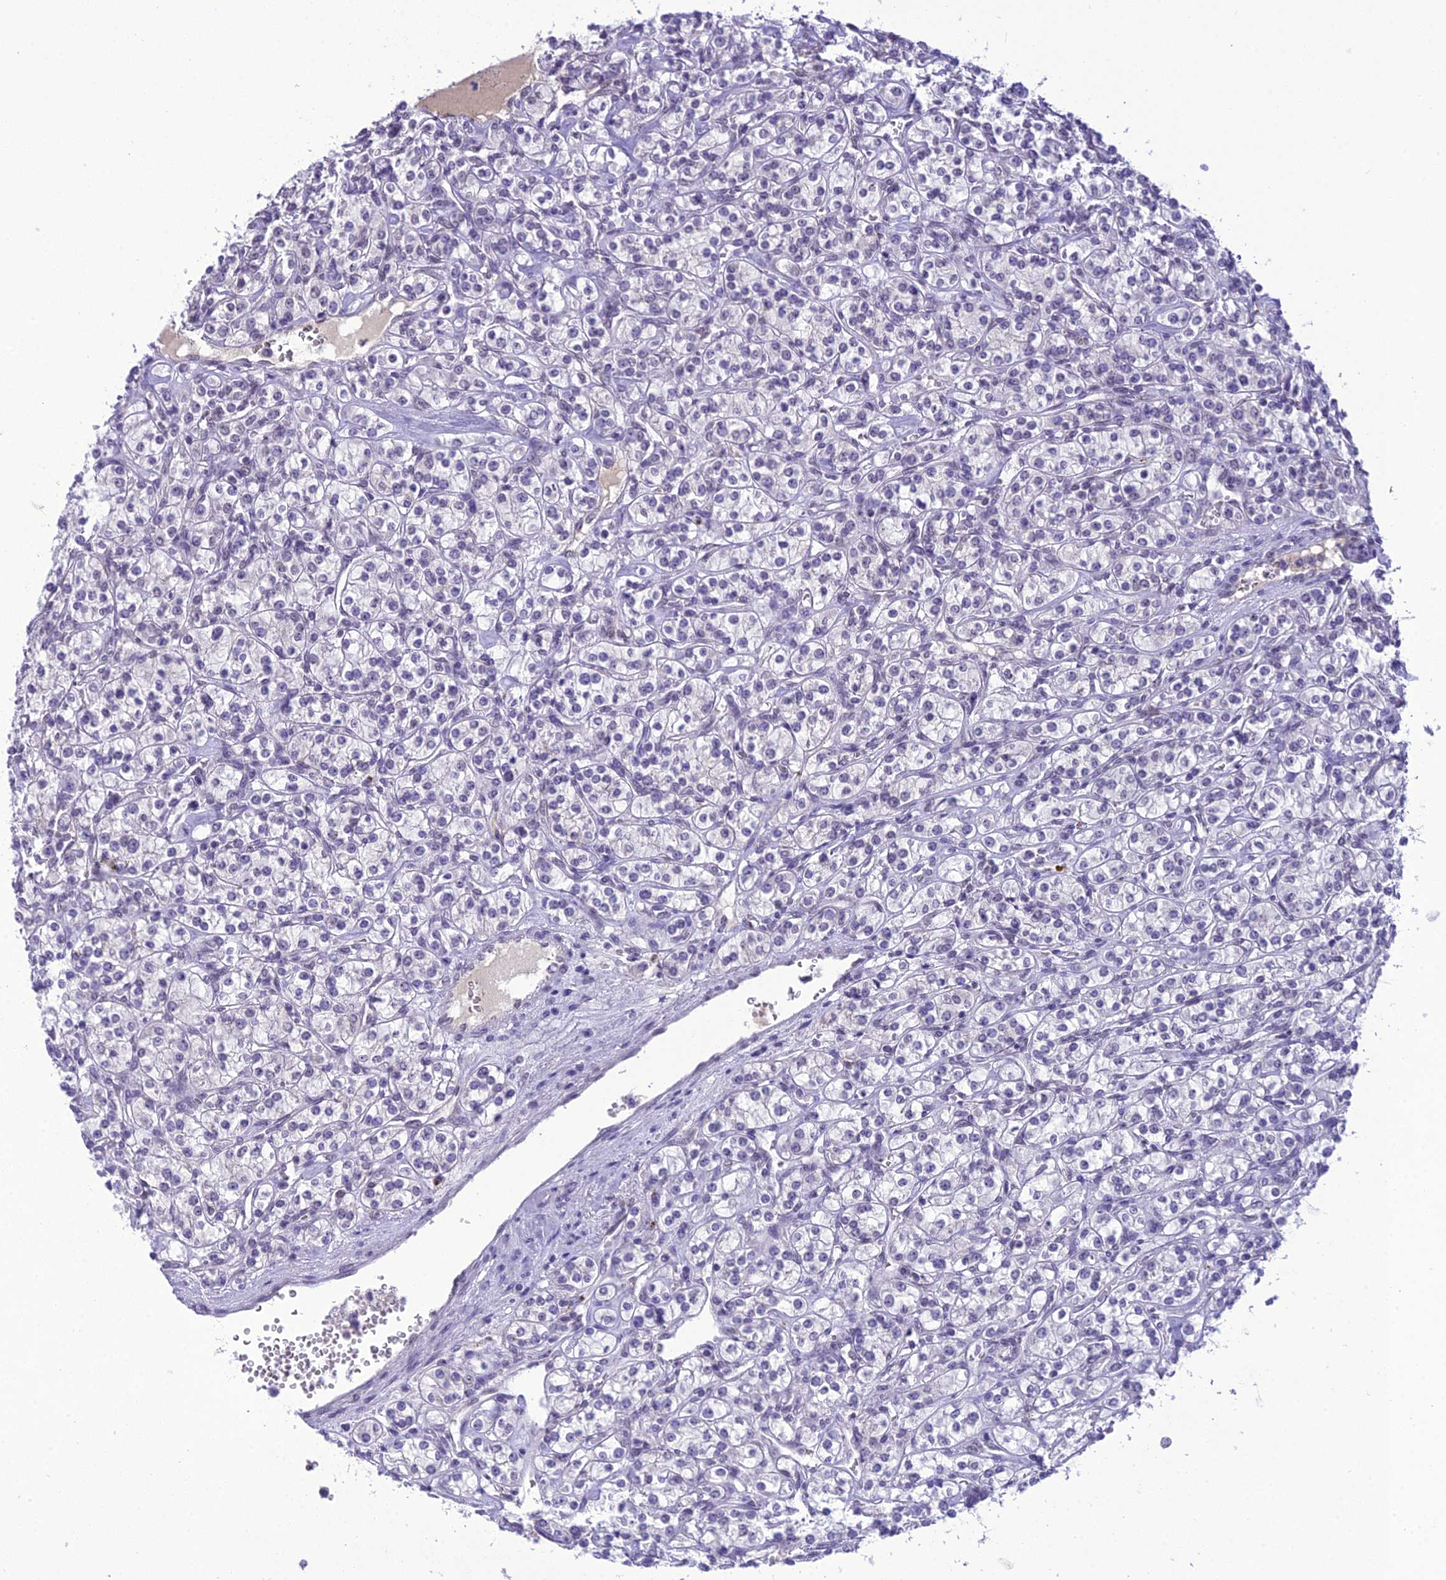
{"staining": {"intensity": "negative", "quantity": "none", "location": "none"}, "tissue": "renal cancer", "cell_type": "Tumor cells", "image_type": "cancer", "snomed": [{"axis": "morphology", "description": "Adenocarcinoma, NOS"}, {"axis": "topography", "description": "Kidney"}], "caption": "Immunohistochemistry (IHC) micrograph of neoplastic tissue: adenocarcinoma (renal) stained with DAB (3,3'-diaminobenzidine) shows no significant protein staining in tumor cells.", "gene": "SH3RF3", "patient": {"sex": "male", "age": 77}}